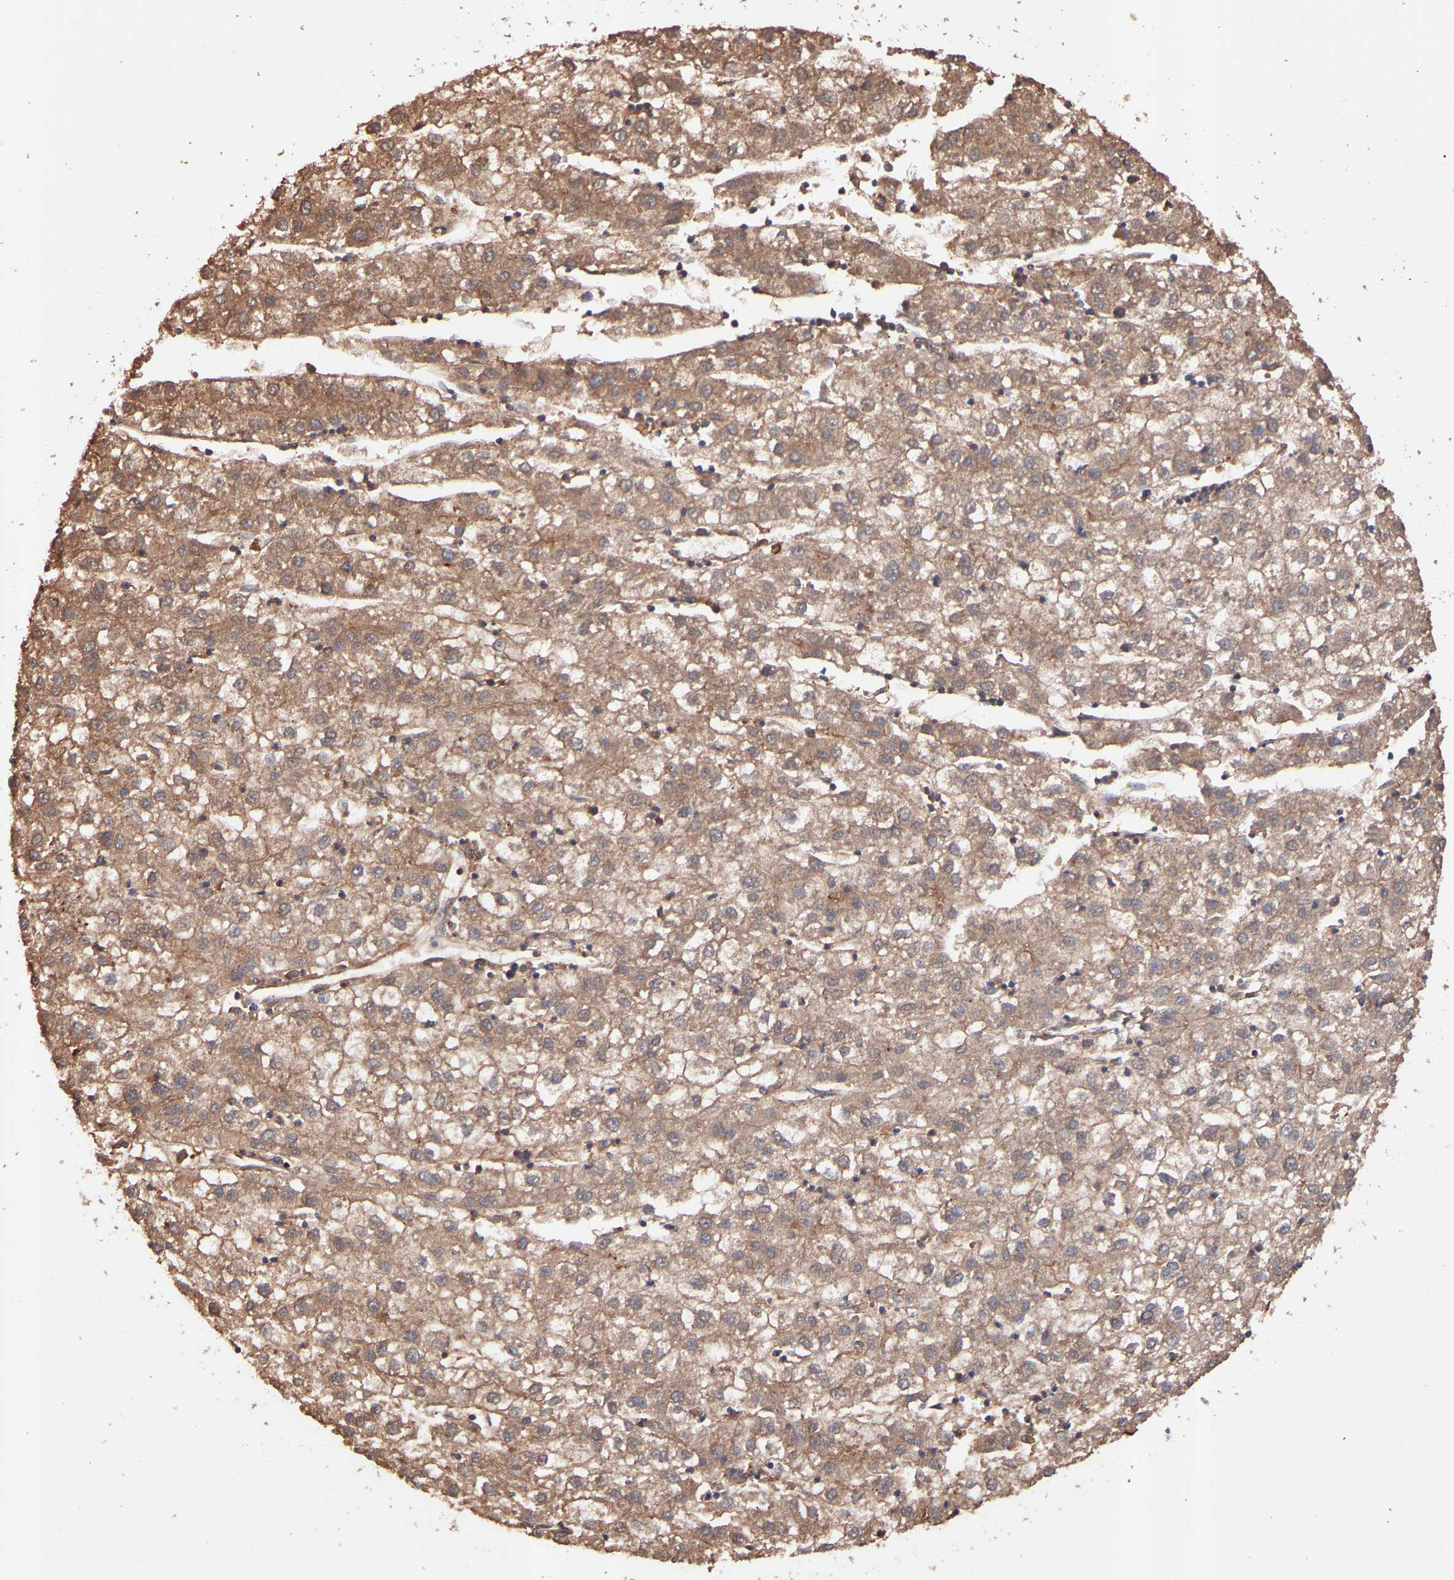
{"staining": {"intensity": "weak", "quantity": ">75%", "location": "cytoplasmic/membranous"}, "tissue": "liver cancer", "cell_type": "Tumor cells", "image_type": "cancer", "snomed": [{"axis": "morphology", "description": "Carcinoma, Hepatocellular, NOS"}, {"axis": "topography", "description": "Liver"}], "caption": "Human hepatocellular carcinoma (liver) stained for a protein (brown) demonstrates weak cytoplasmic/membranous positive expression in approximately >75% of tumor cells.", "gene": "TMEM268", "patient": {"sex": "male", "age": 72}}